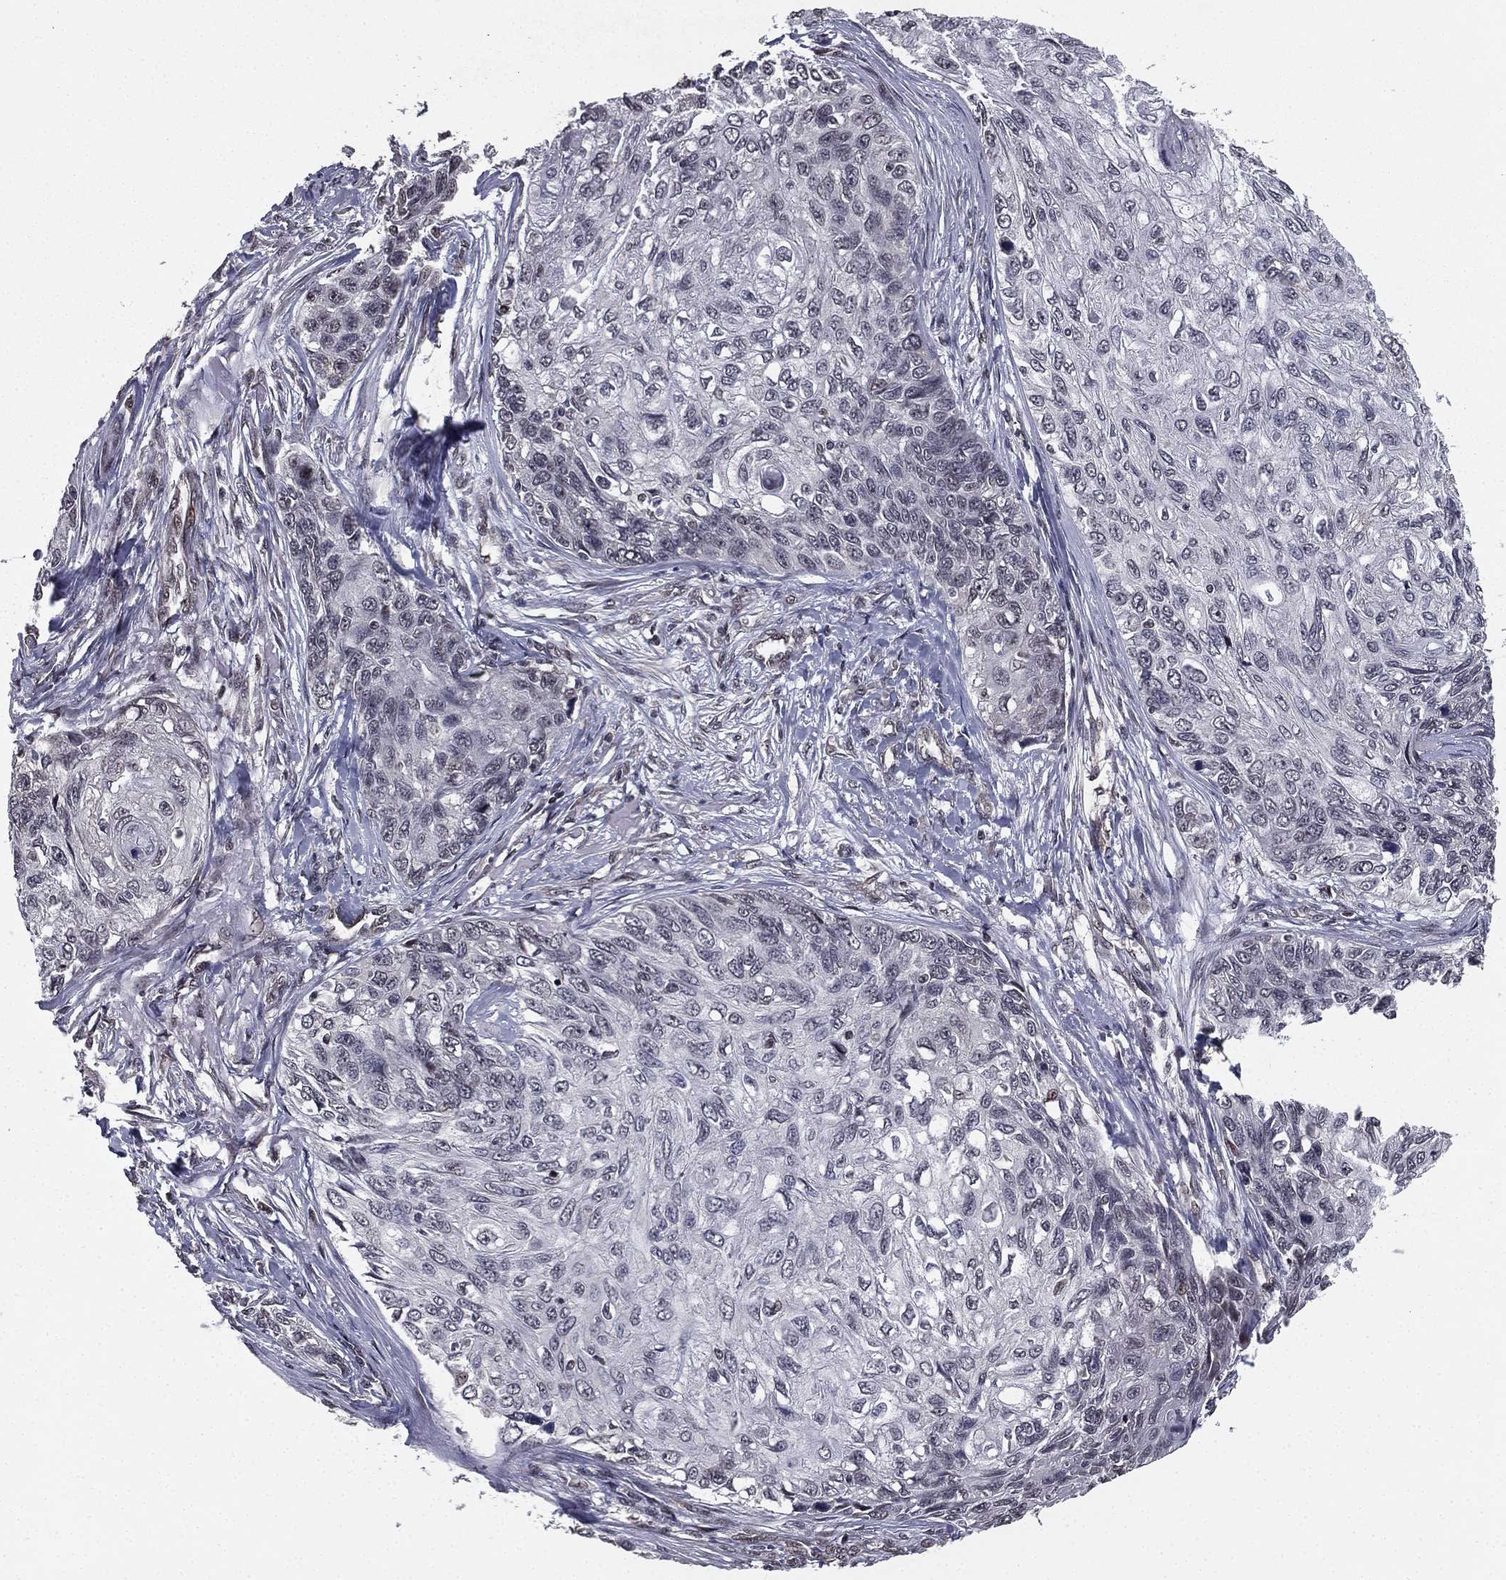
{"staining": {"intensity": "negative", "quantity": "none", "location": "none"}, "tissue": "skin cancer", "cell_type": "Tumor cells", "image_type": "cancer", "snomed": [{"axis": "morphology", "description": "Squamous cell carcinoma, NOS"}, {"axis": "topography", "description": "Skin"}], "caption": "A high-resolution photomicrograph shows immunohistochemistry (IHC) staining of skin squamous cell carcinoma, which exhibits no significant staining in tumor cells. The staining was performed using DAB (3,3'-diaminobenzidine) to visualize the protein expression in brown, while the nuclei were stained in blue with hematoxylin (Magnification: 20x).", "gene": "RARB", "patient": {"sex": "male", "age": 92}}